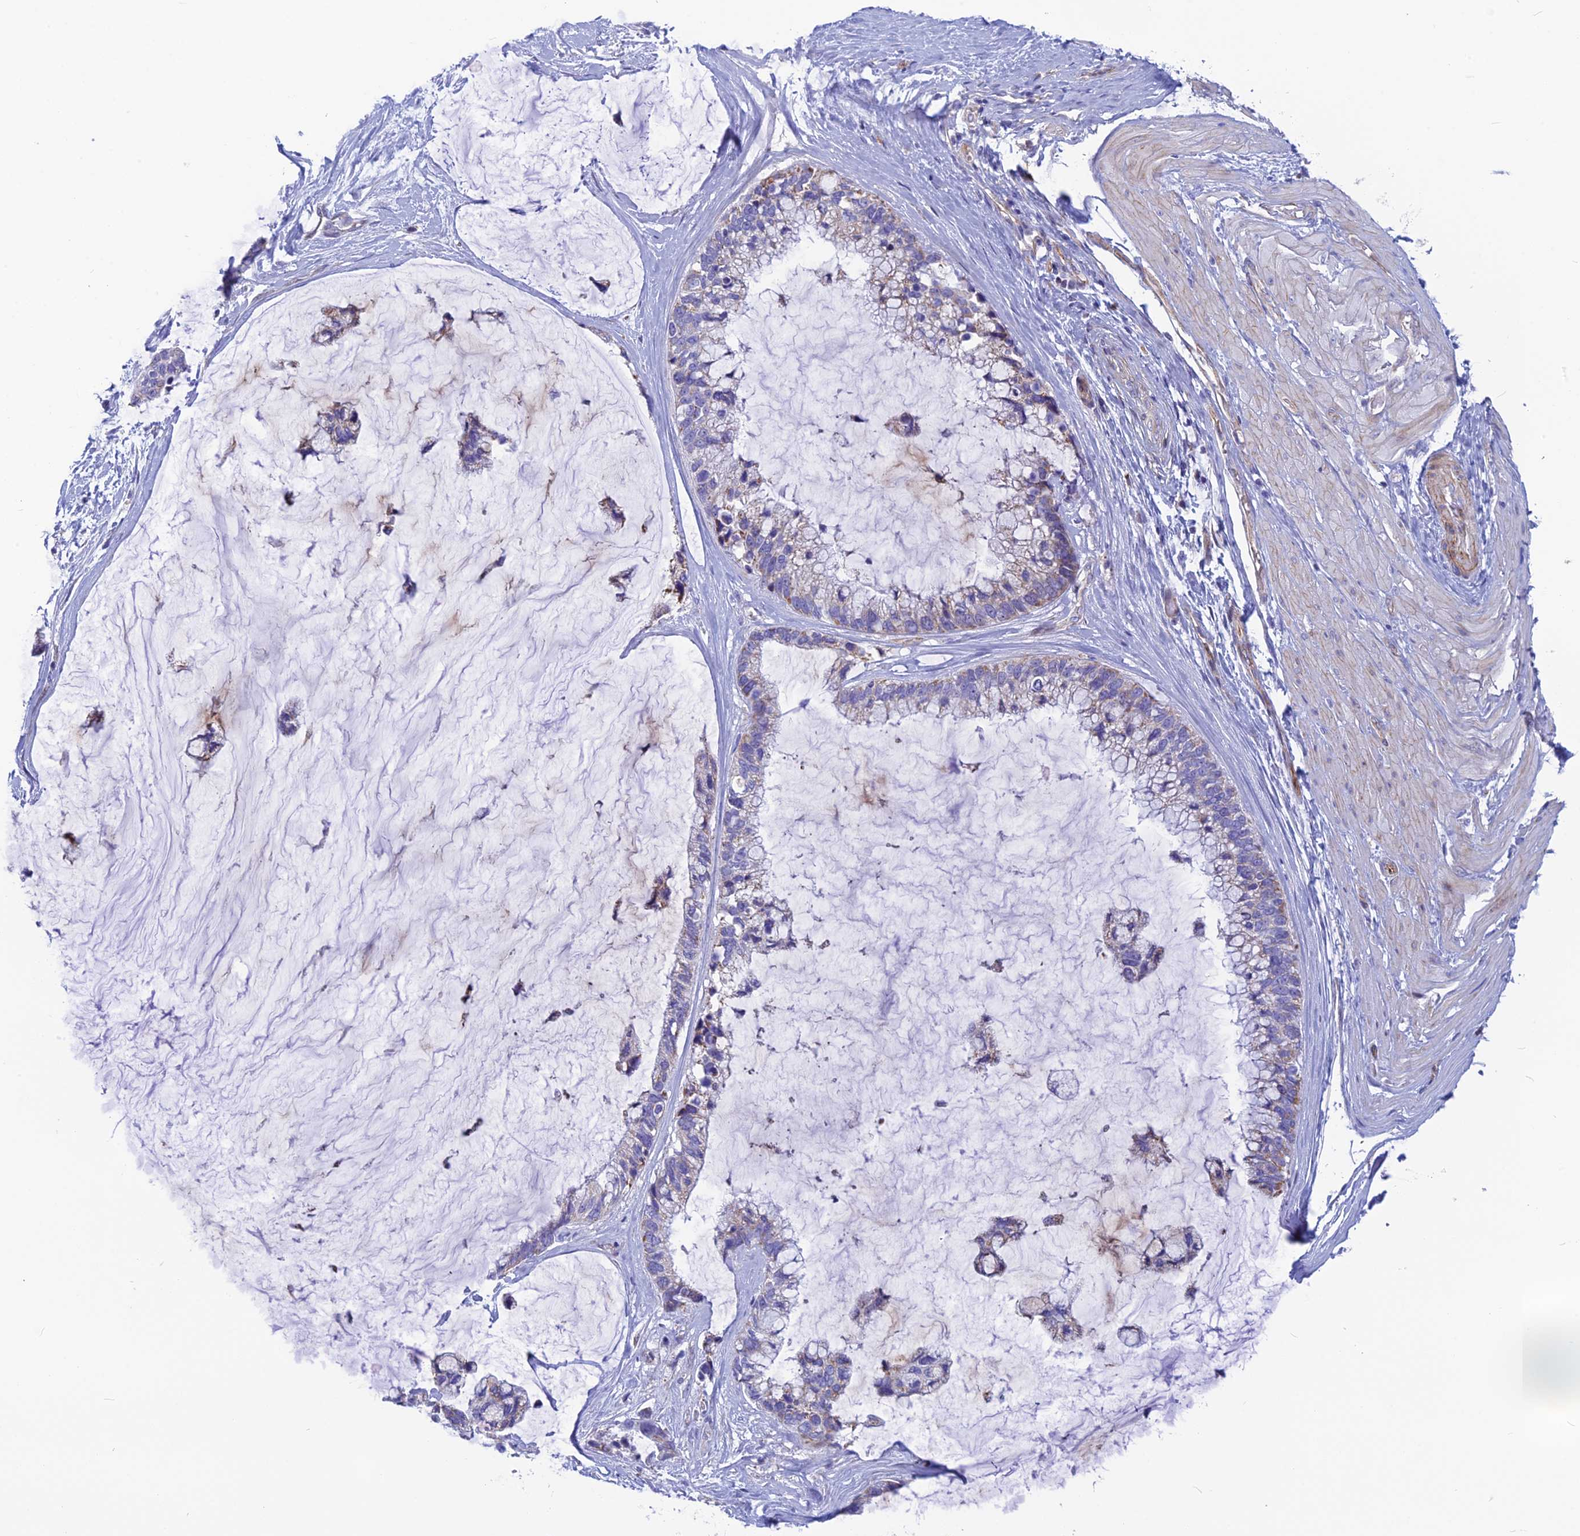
{"staining": {"intensity": "weak", "quantity": "25%-75%", "location": "cytoplasmic/membranous"}, "tissue": "ovarian cancer", "cell_type": "Tumor cells", "image_type": "cancer", "snomed": [{"axis": "morphology", "description": "Cystadenocarcinoma, mucinous, NOS"}, {"axis": "topography", "description": "Ovary"}], "caption": "Ovarian mucinous cystadenocarcinoma was stained to show a protein in brown. There is low levels of weak cytoplasmic/membranous positivity in approximately 25%-75% of tumor cells.", "gene": "POMGNT1", "patient": {"sex": "female", "age": 39}}